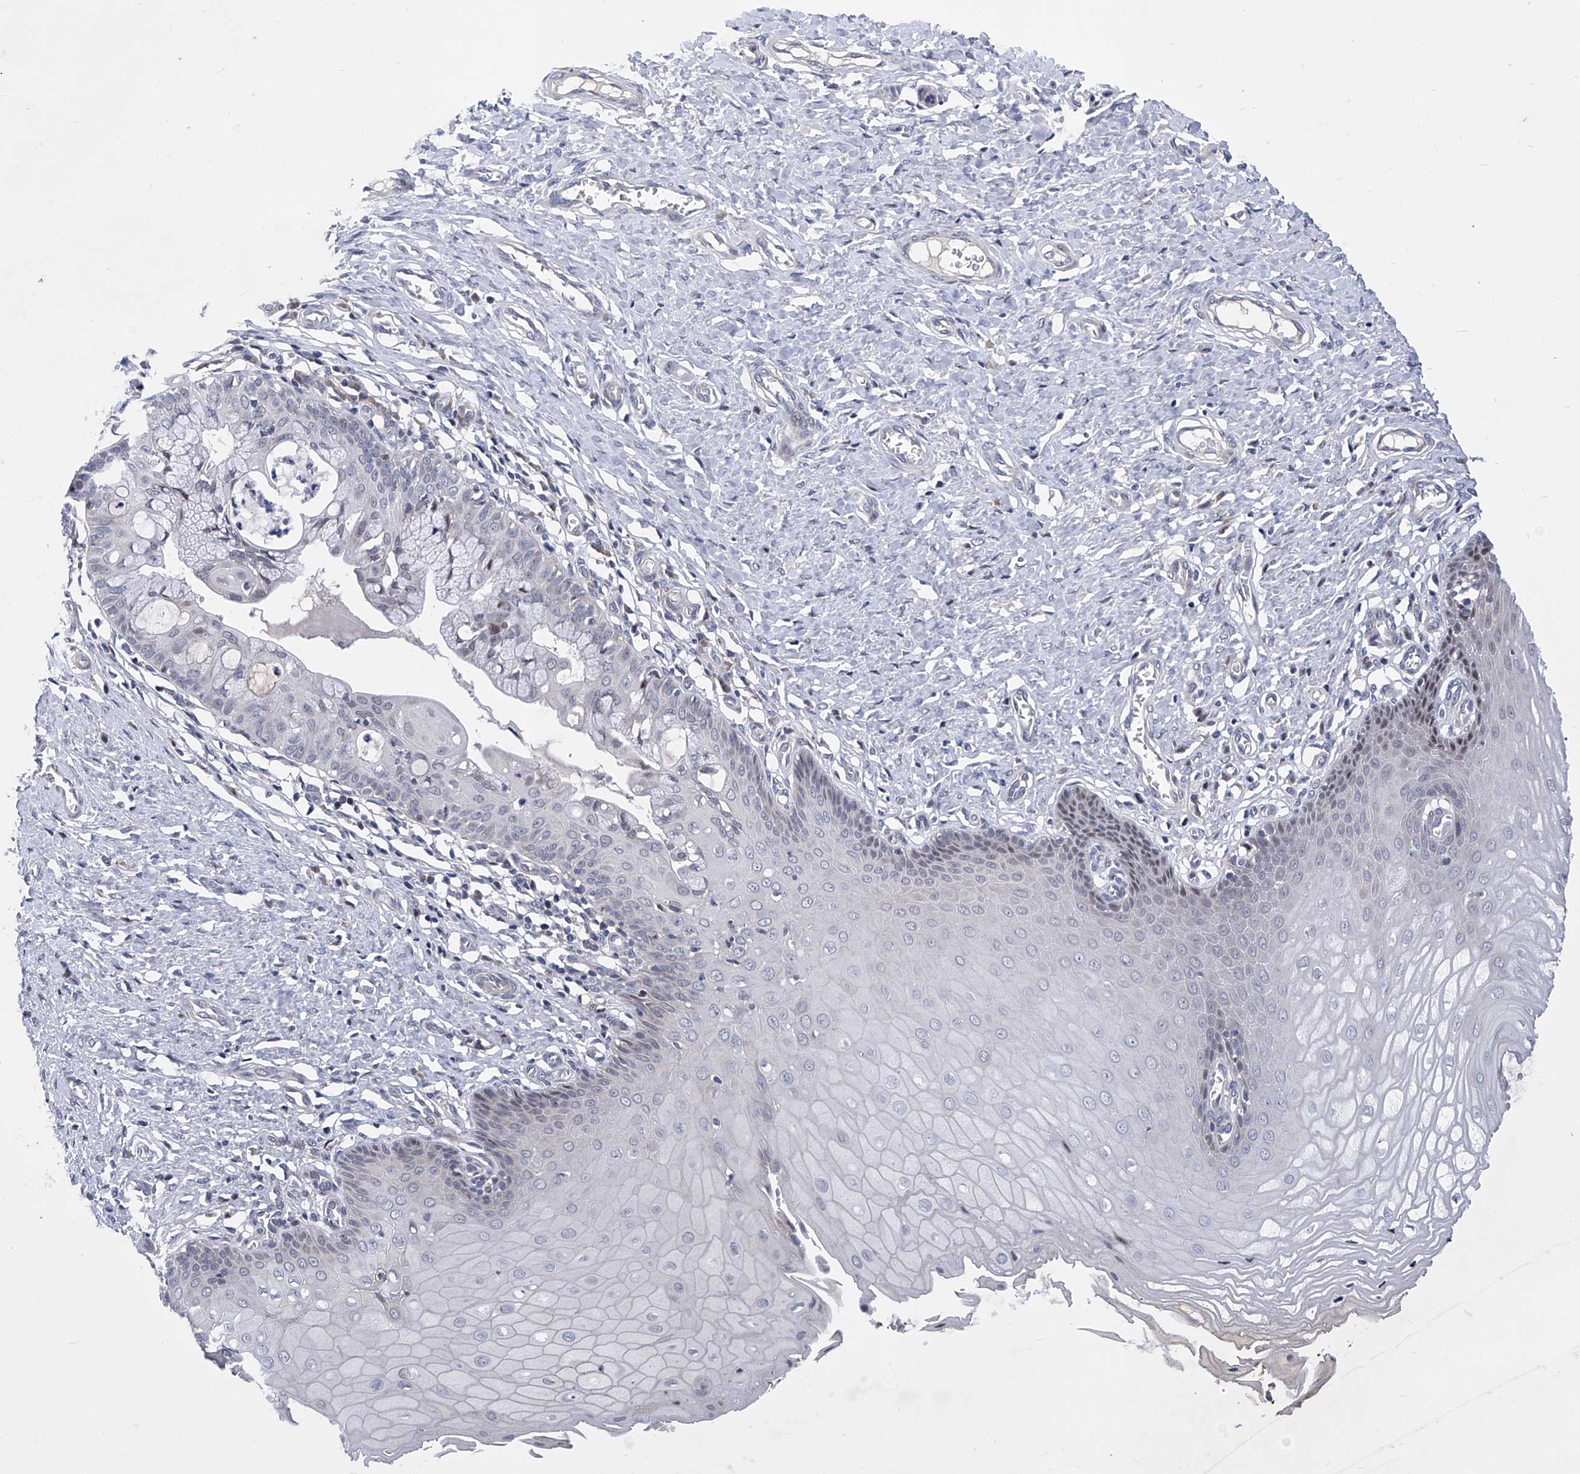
{"staining": {"intensity": "moderate", "quantity": "25%-75%", "location": "nuclear"}, "tissue": "cervix", "cell_type": "Glandular cells", "image_type": "normal", "snomed": [{"axis": "morphology", "description": "Normal tissue, NOS"}, {"axis": "topography", "description": "Cervix"}], "caption": "Moderate nuclear expression for a protein is present in approximately 25%-75% of glandular cells of benign cervix using IHC.", "gene": "NUFIP1", "patient": {"sex": "female", "age": 55}}